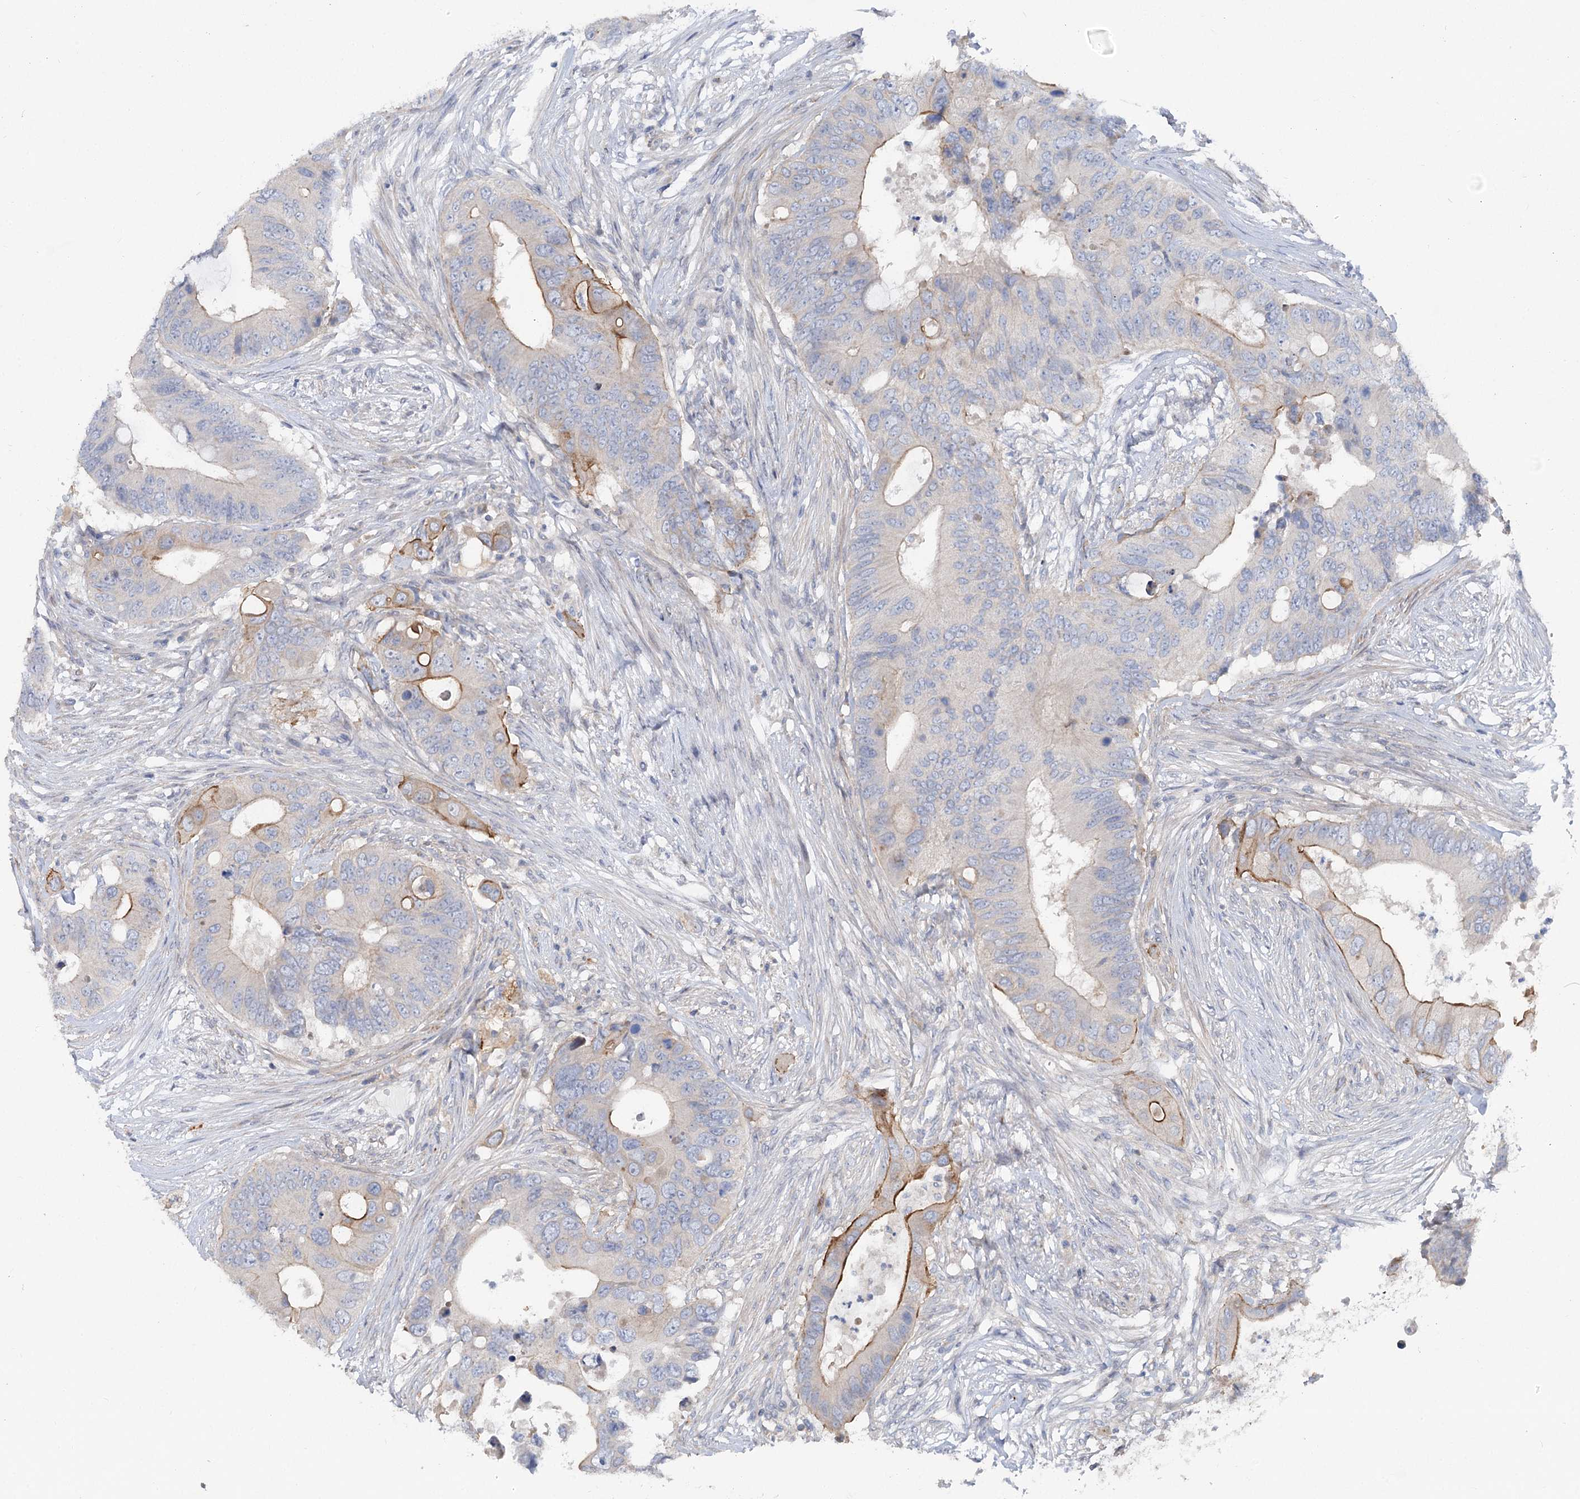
{"staining": {"intensity": "moderate", "quantity": "<25%", "location": "cytoplasmic/membranous"}, "tissue": "colorectal cancer", "cell_type": "Tumor cells", "image_type": "cancer", "snomed": [{"axis": "morphology", "description": "Adenocarcinoma, NOS"}, {"axis": "topography", "description": "Colon"}], "caption": "Immunohistochemical staining of human colorectal adenocarcinoma shows low levels of moderate cytoplasmic/membranous staining in about <25% of tumor cells.", "gene": "SCN11A", "patient": {"sex": "male", "age": 71}}